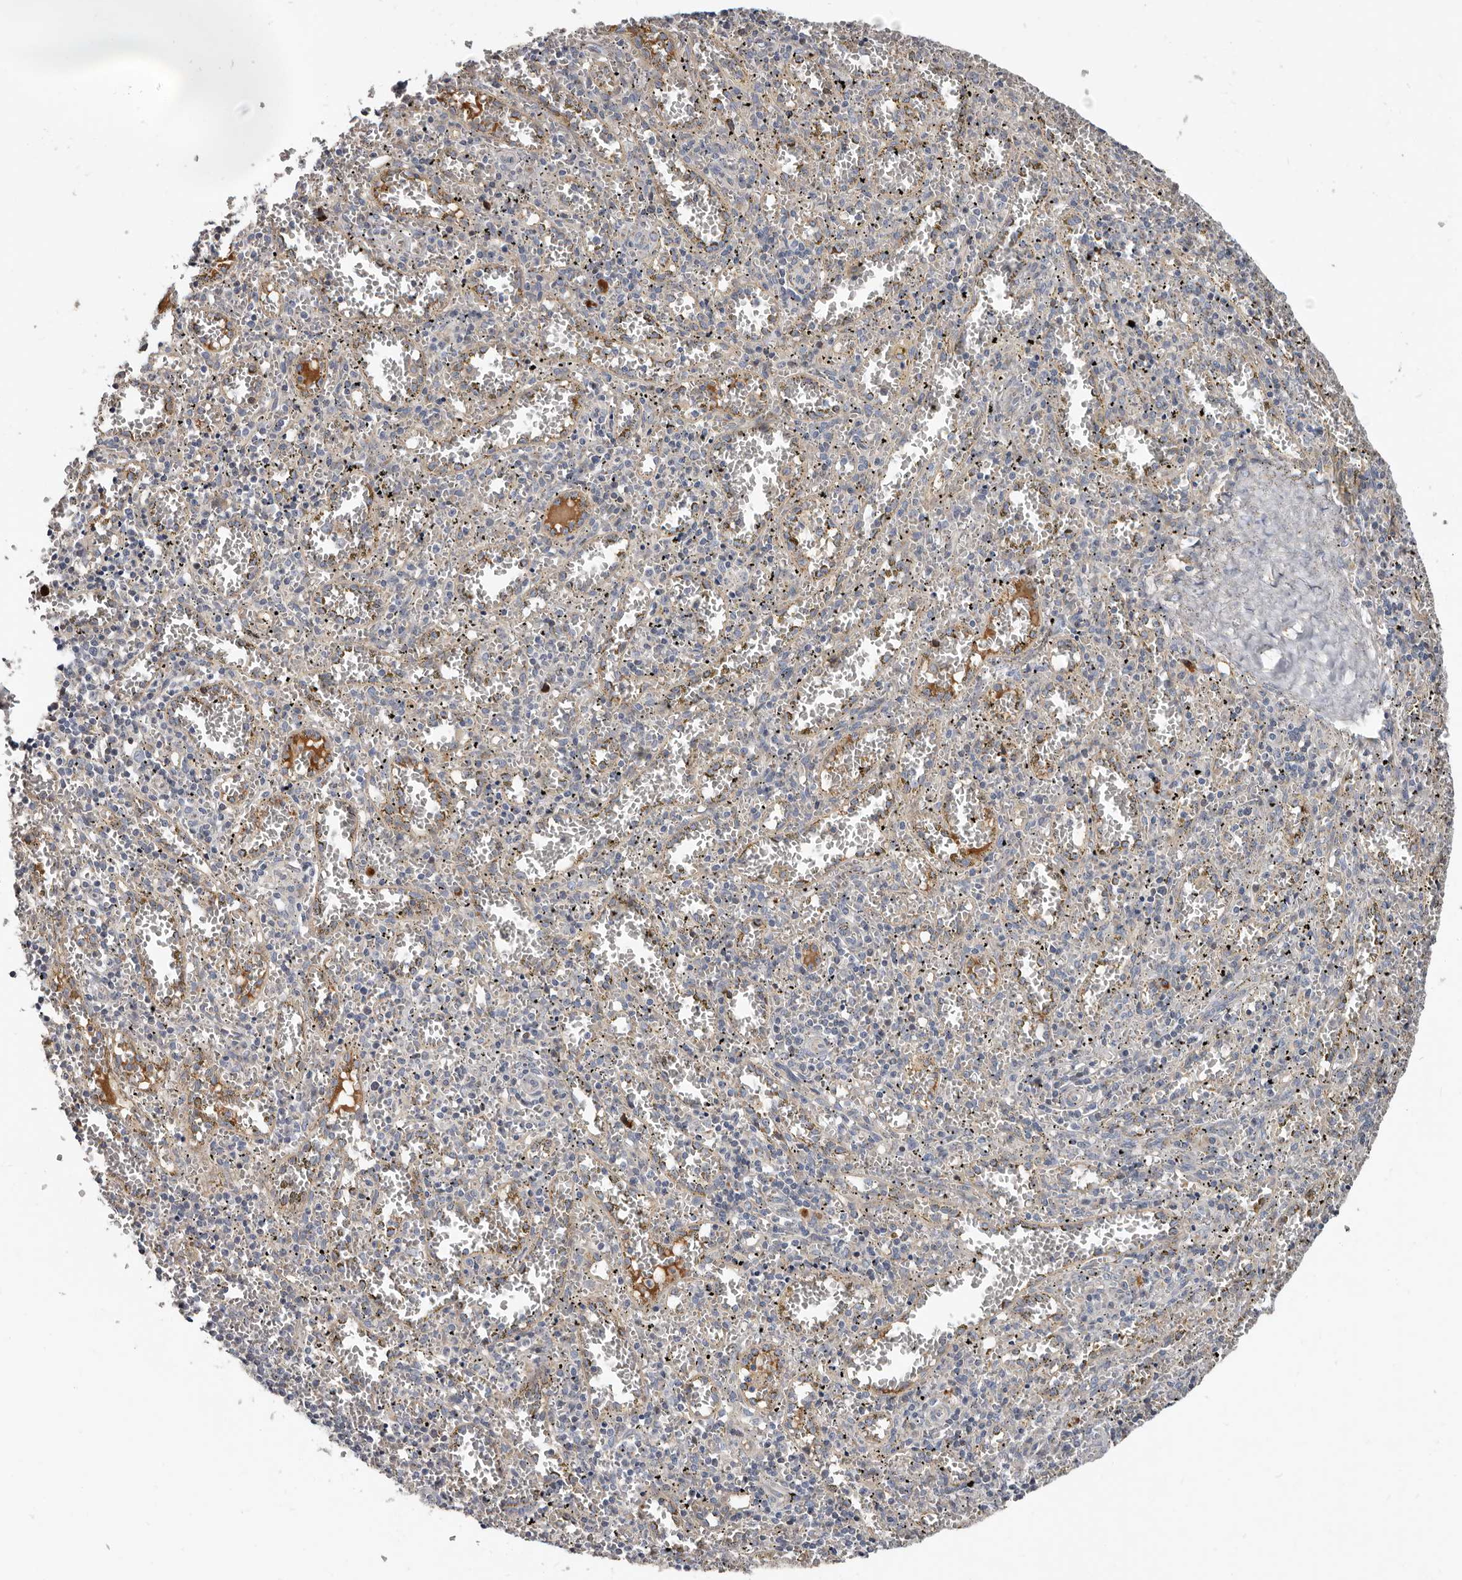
{"staining": {"intensity": "strong", "quantity": "<25%", "location": "cytoplasmic/membranous"}, "tissue": "spleen", "cell_type": "Cells in red pulp", "image_type": "normal", "snomed": [{"axis": "morphology", "description": "Normal tissue, NOS"}, {"axis": "topography", "description": "Spleen"}], "caption": "Protein expression analysis of benign spleen reveals strong cytoplasmic/membranous staining in approximately <25% of cells in red pulp.", "gene": "ASIC5", "patient": {"sex": "male", "age": 11}}